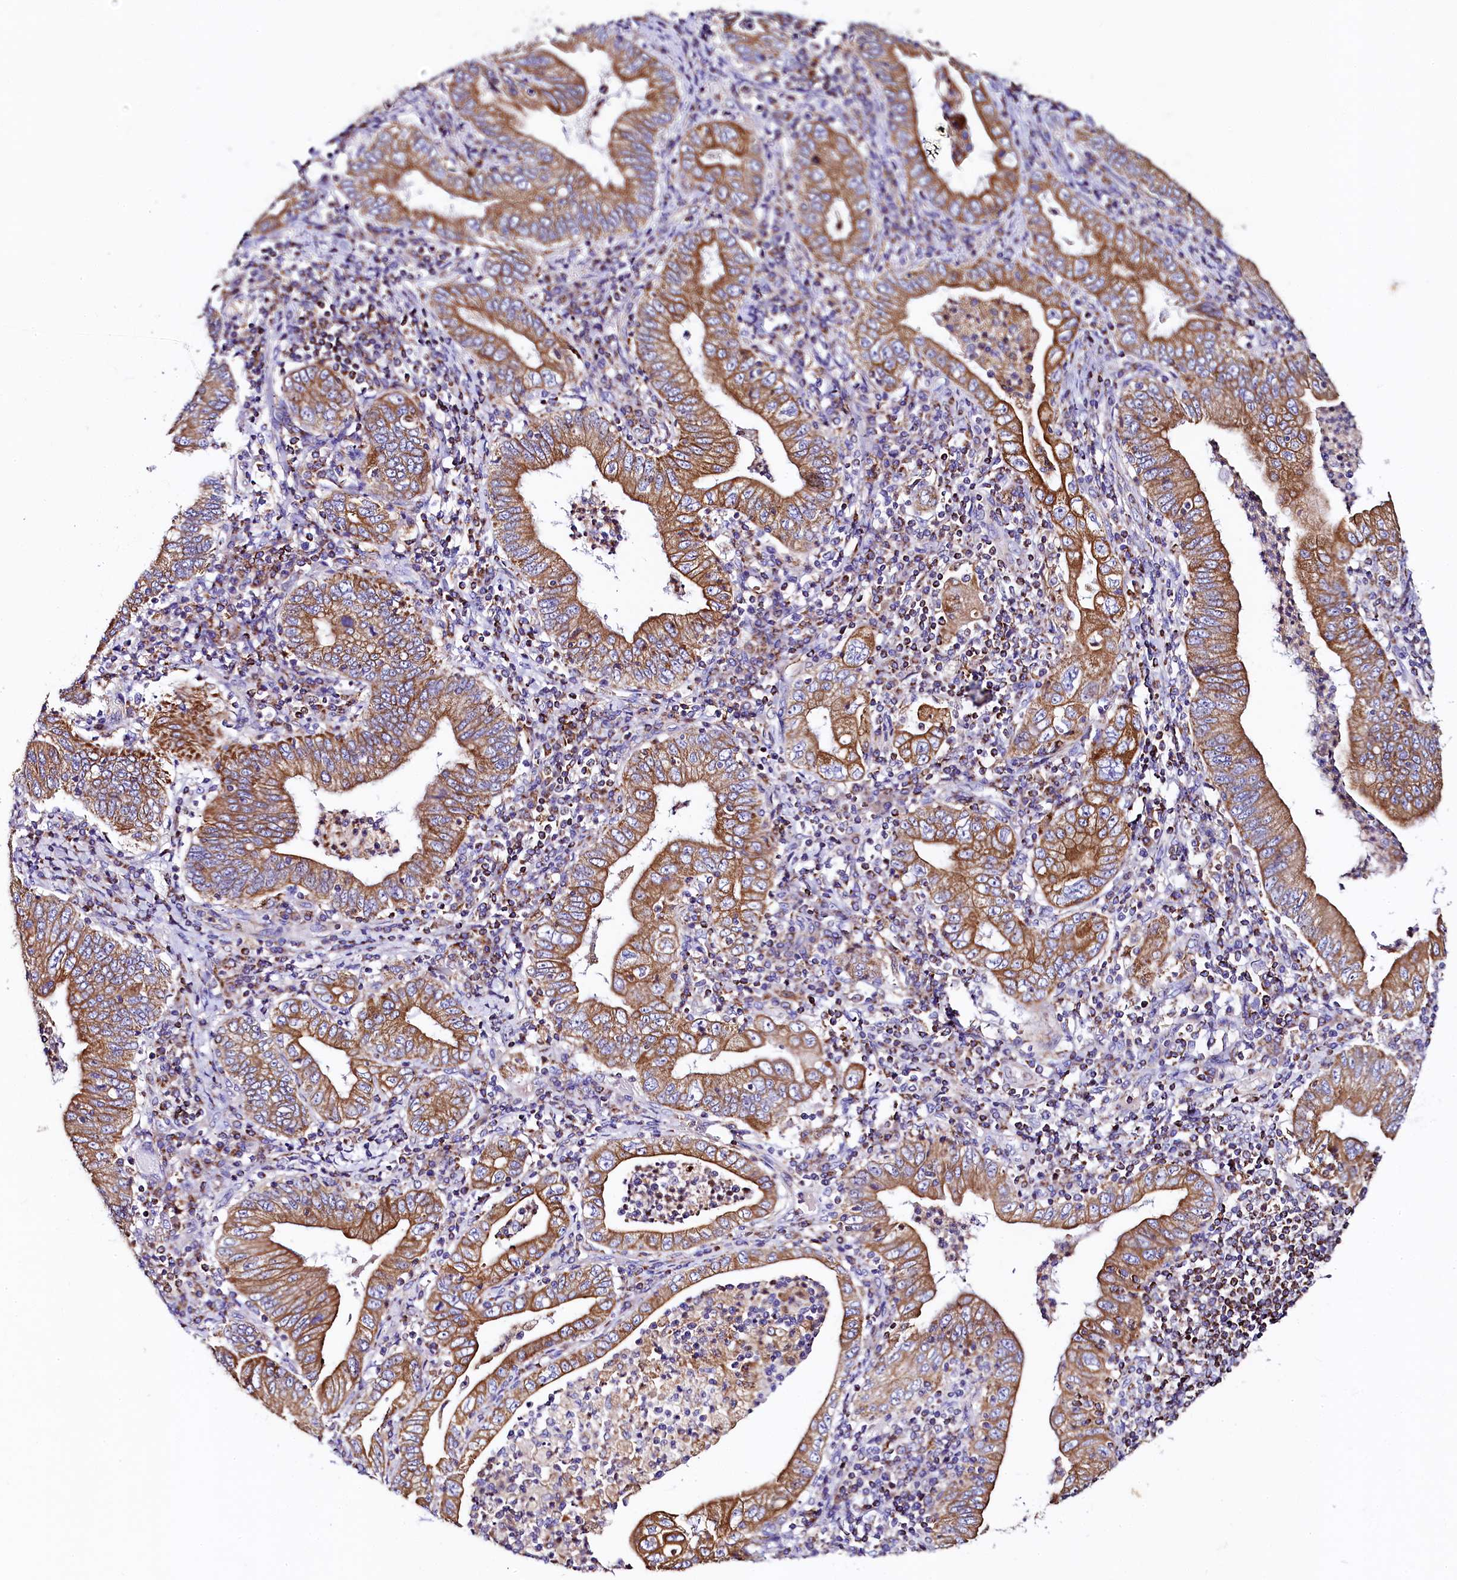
{"staining": {"intensity": "moderate", "quantity": ">75%", "location": "cytoplasmic/membranous"}, "tissue": "stomach cancer", "cell_type": "Tumor cells", "image_type": "cancer", "snomed": [{"axis": "morphology", "description": "Normal tissue, NOS"}, {"axis": "morphology", "description": "Adenocarcinoma, NOS"}, {"axis": "topography", "description": "Esophagus"}, {"axis": "topography", "description": "Stomach, upper"}, {"axis": "topography", "description": "Peripheral nerve tissue"}], "caption": "Adenocarcinoma (stomach) stained with DAB (3,3'-diaminobenzidine) immunohistochemistry (IHC) demonstrates medium levels of moderate cytoplasmic/membranous positivity in approximately >75% of tumor cells.", "gene": "CLYBL", "patient": {"sex": "male", "age": 62}}